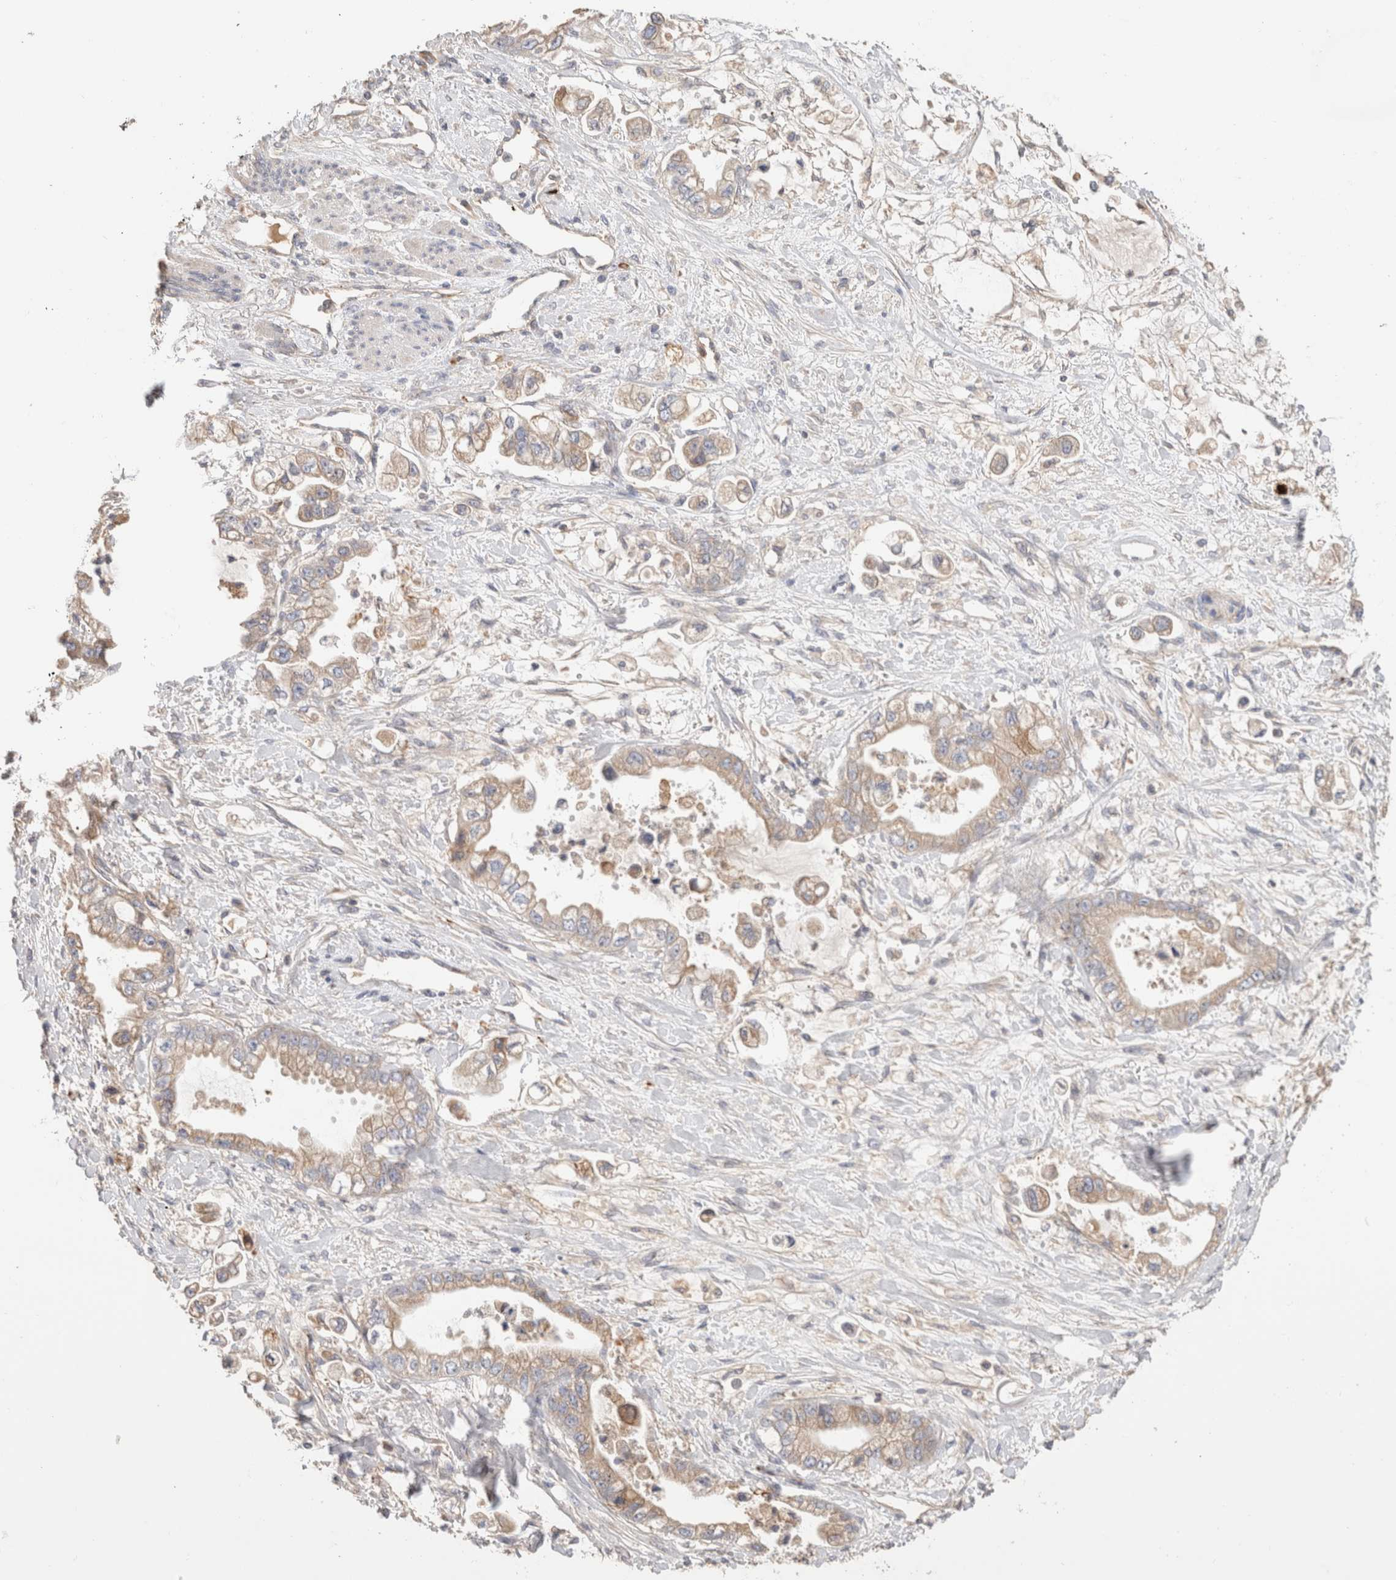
{"staining": {"intensity": "weak", "quantity": ">75%", "location": "cytoplasmic/membranous"}, "tissue": "stomach cancer", "cell_type": "Tumor cells", "image_type": "cancer", "snomed": [{"axis": "morphology", "description": "Adenocarcinoma, NOS"}, {"axis": "topography", "description": "Stomach"}], "caption": "Immunohistochemistry photomicrograph of stomach cancer (adenocarcinoma) stained for a protein (brown), which shows low levels of weak cytoplasmic/membranous positivity in approximately >75% of tumor cells.", "gene": "PROS1", "patient": {"sex": "male", "age": 62}}